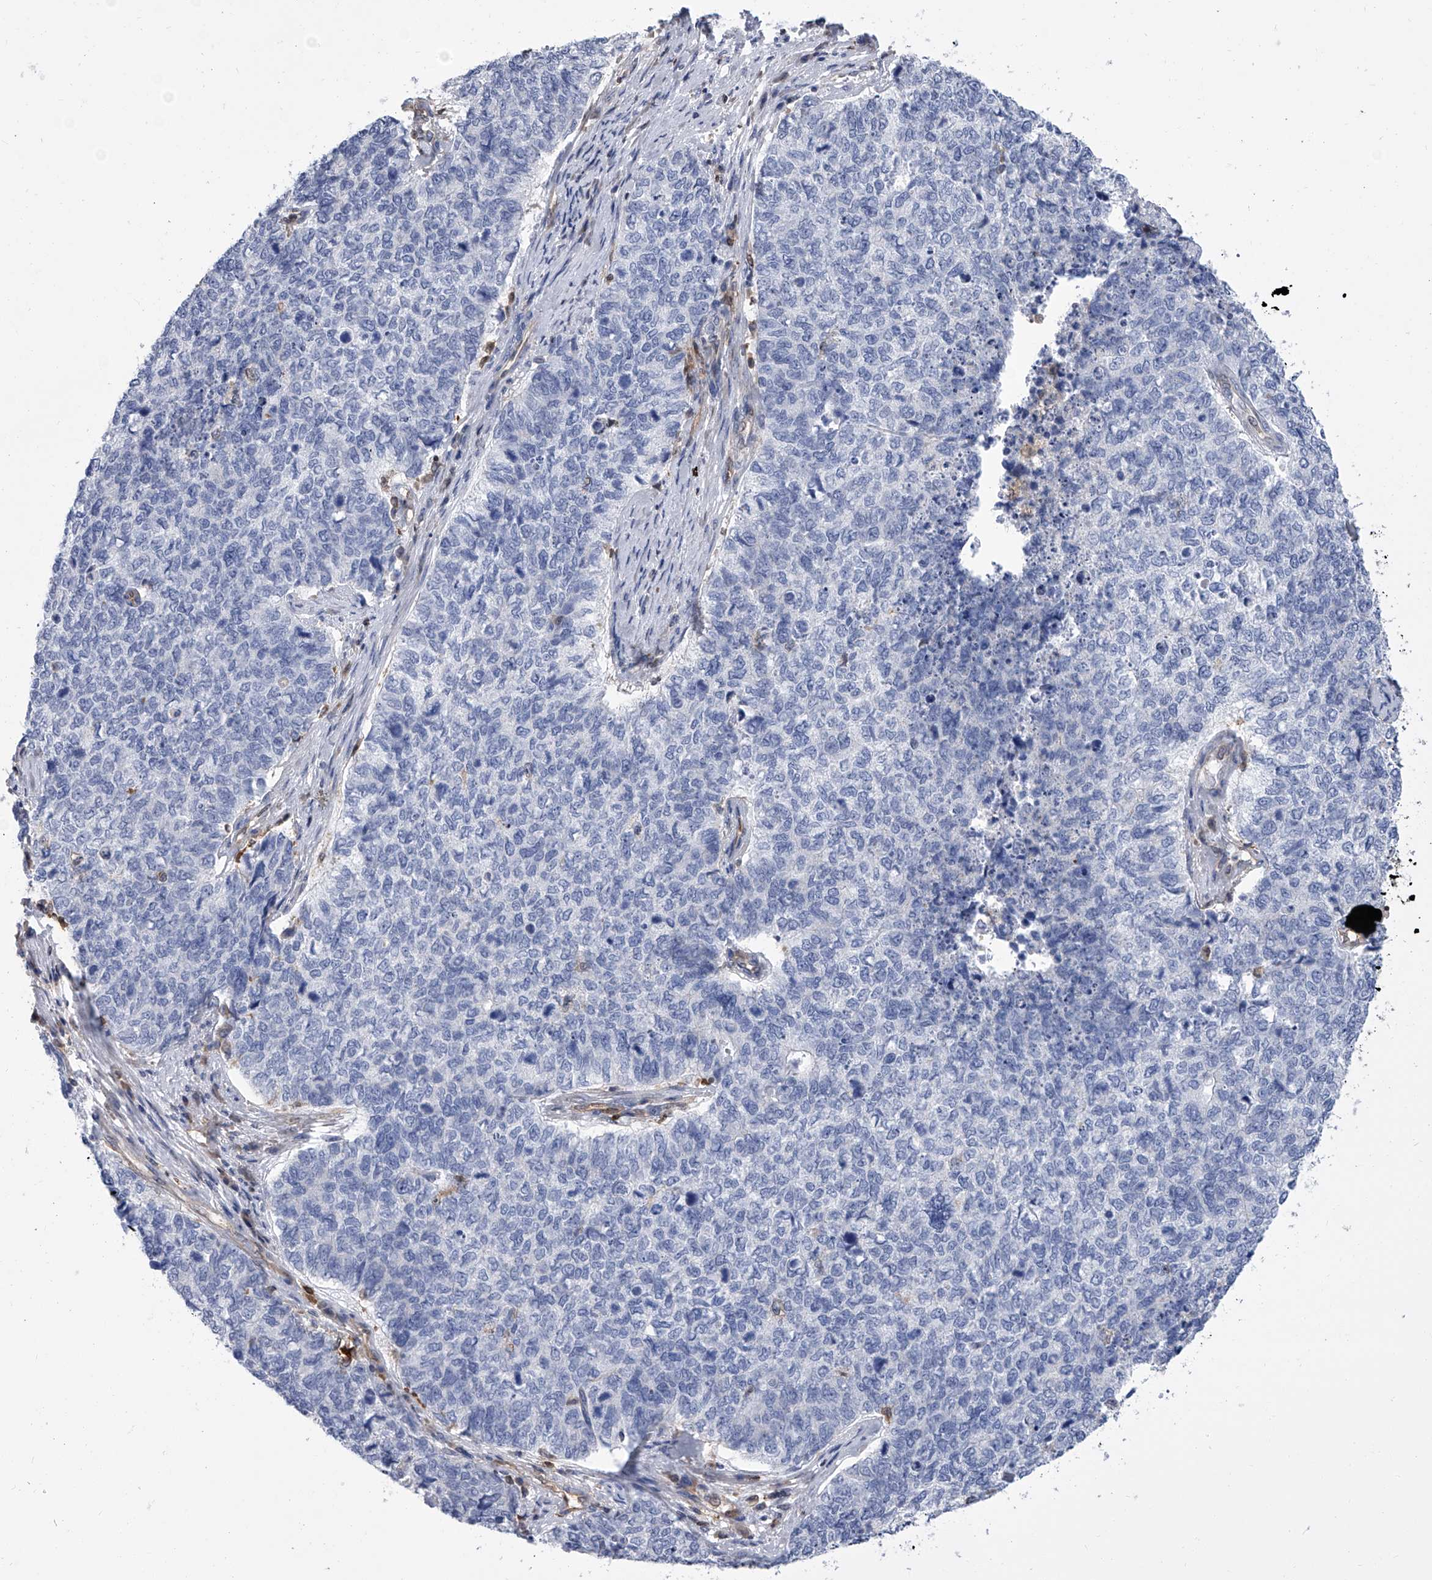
{"staining": {"intensity": "negative", "quantity": "none", "location": "none"}, "tissue": "cervical cancer", "cell_type": "Tumor cells", "image_type": "cancer", "snomed": [{"axis": "morphology", "description": "Squamous cell carcinoma, NOS"}, {"axis": "topography", "description": "Cervix"}], "caption": "Immunohistochemical staining of cervical cancer reveals no significant expression in tumor cells.", "gene": "SERPINB9", "patient": {"sex": "female", "age": 63}}